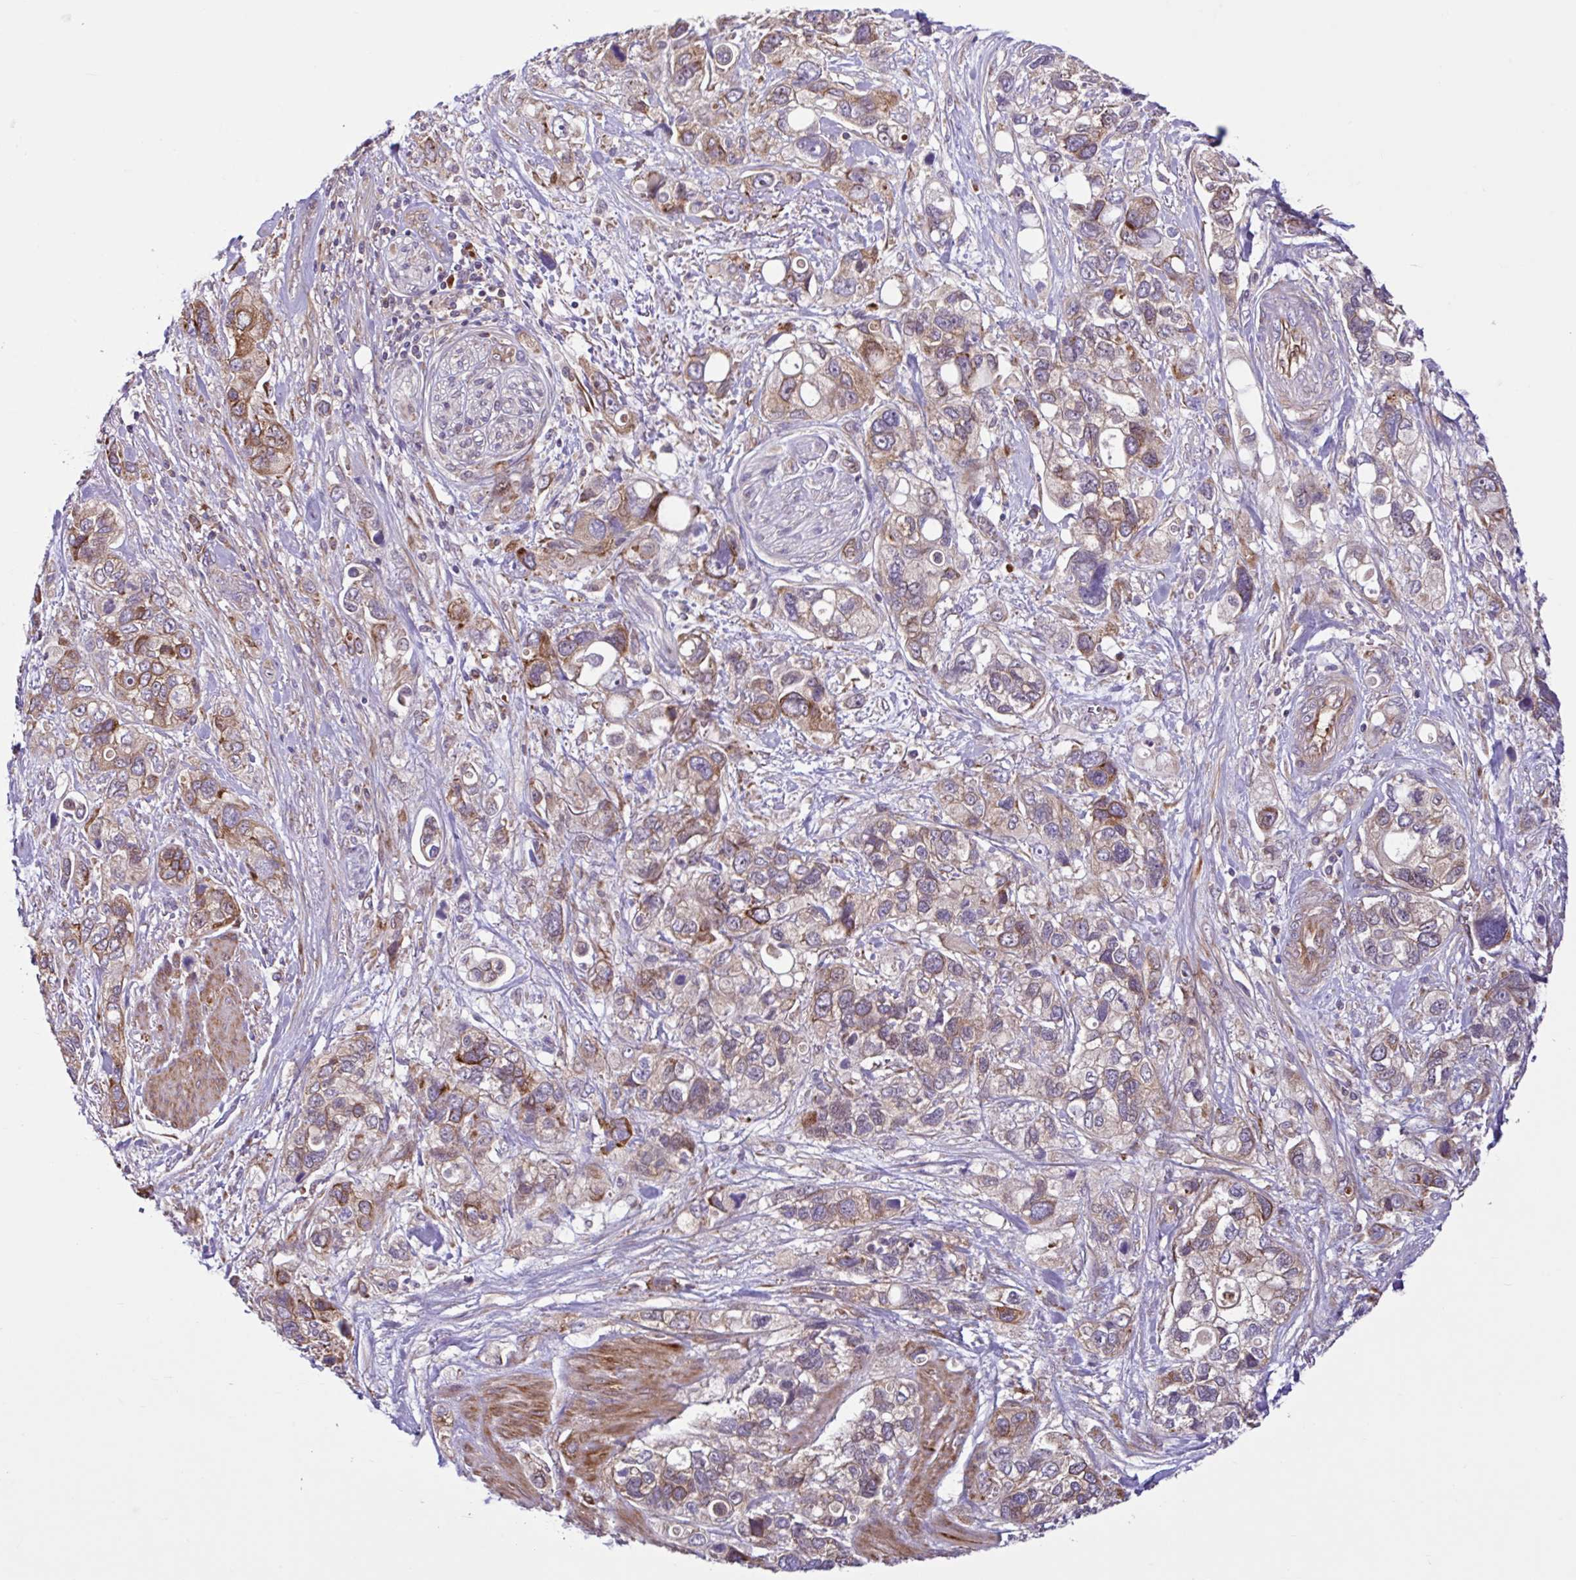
{"staining": {"intensity": "weak", "quantity": "25%-75%", "location": "cytoplasmic/membranous"}, "tissue": "stomach cancer", "cell_type": "Tumor cells", "image_type": "cancer", "snomed": [{"axis": "morphology", "description": "Adenocarcinoma, NOS"}, {"axis": "topography", "description": "Stomach, upper"}], "caption": "Immunohistochemical staining of human stomach adenocarcinoma shows weak cytoplasmic/membranous protein positivity in approximately 25%-75% of tumor cells.", "gene": "NTPCR", "patient": {"sex": "female", "age": 81}}